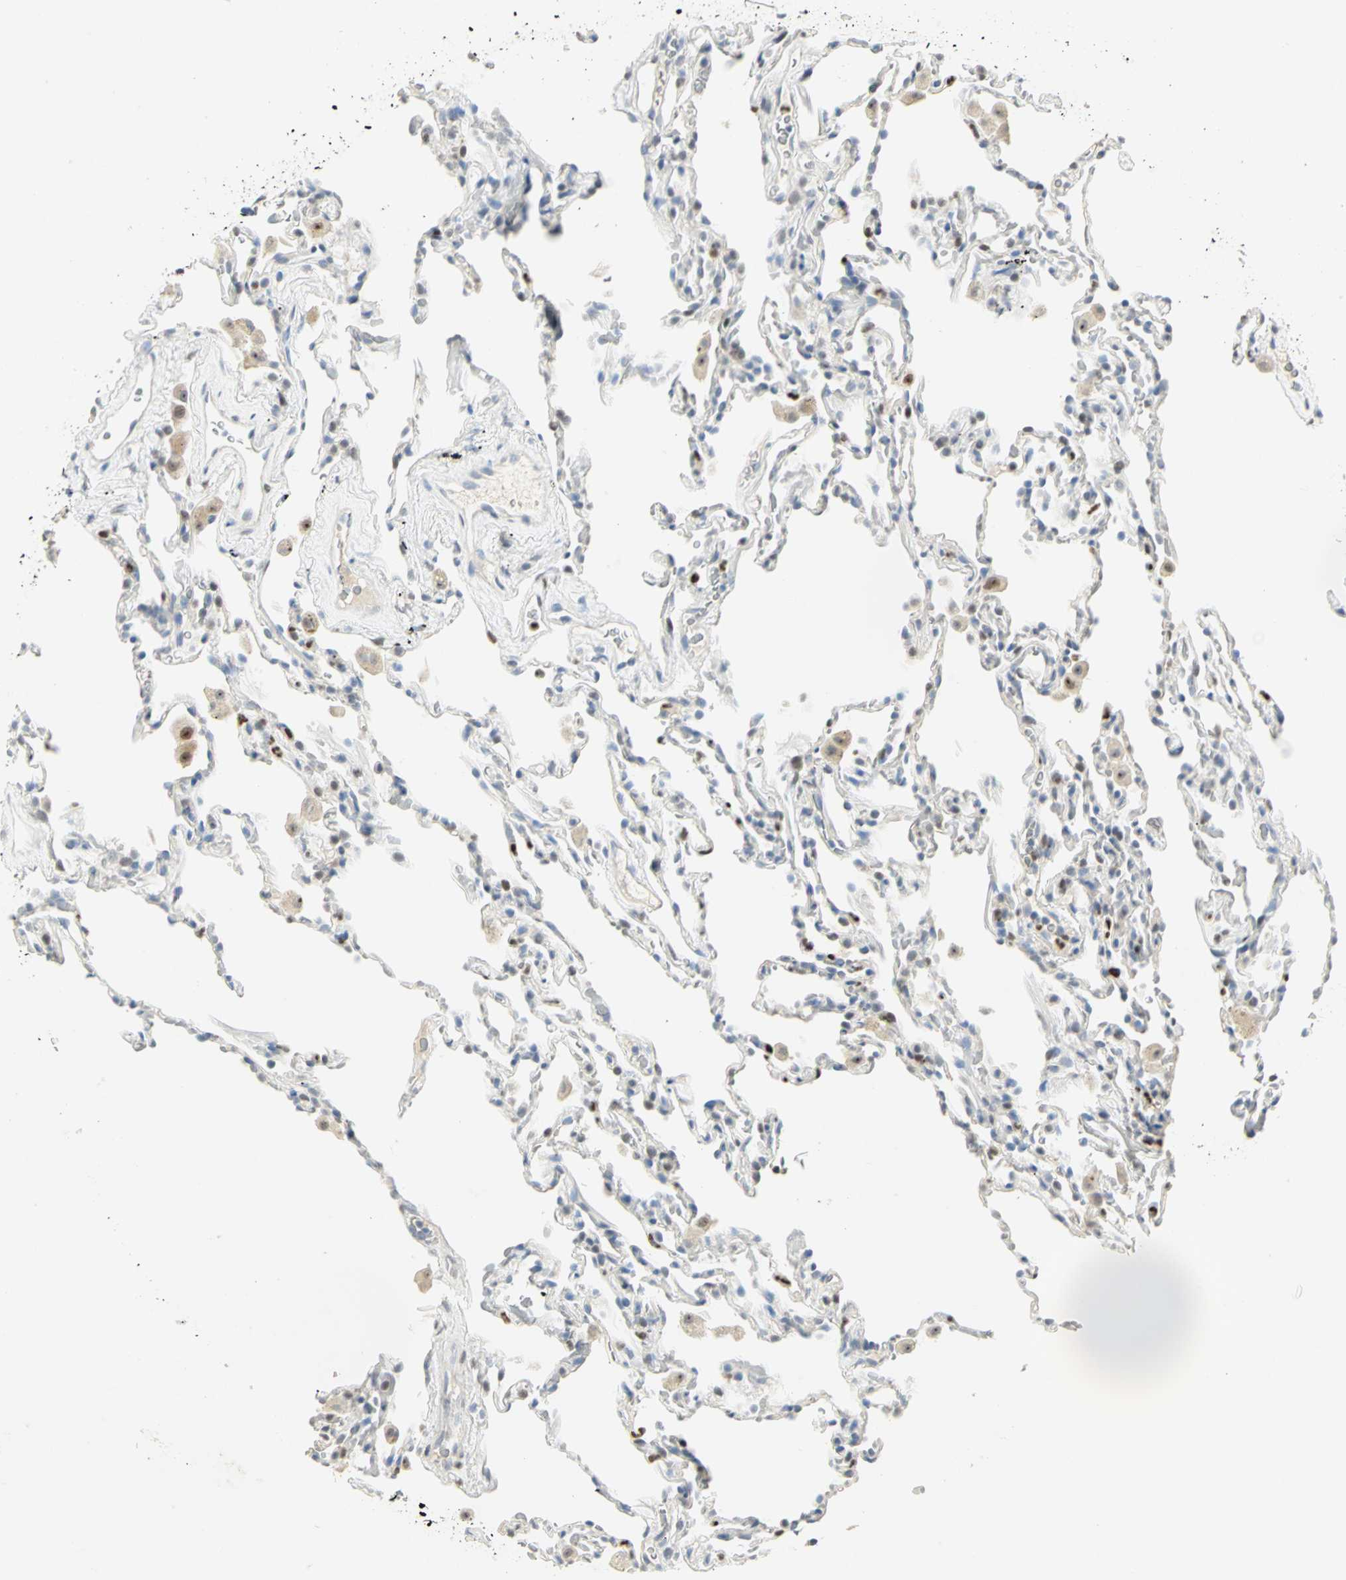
{"staining": {"intensity": "negative", "quantity": "none", "location": "none"}, "tissue": "lung", "cell_type": "Alveolar cells", "image_type": "normal", "snomed": [{"axis": "morphology", "description": "Normal tissue, NOS"}, {"axis": "morphology", "description": "Soft tissue tumor metastatic"}, {"axis": "topography", "description": "Lung"}], "caption": "Immunohistochemistry of benign human lung demonstrates no expression in alveolar cells.", "gene": "BCL6", "patient": {"sex": "male", "age": 59}}